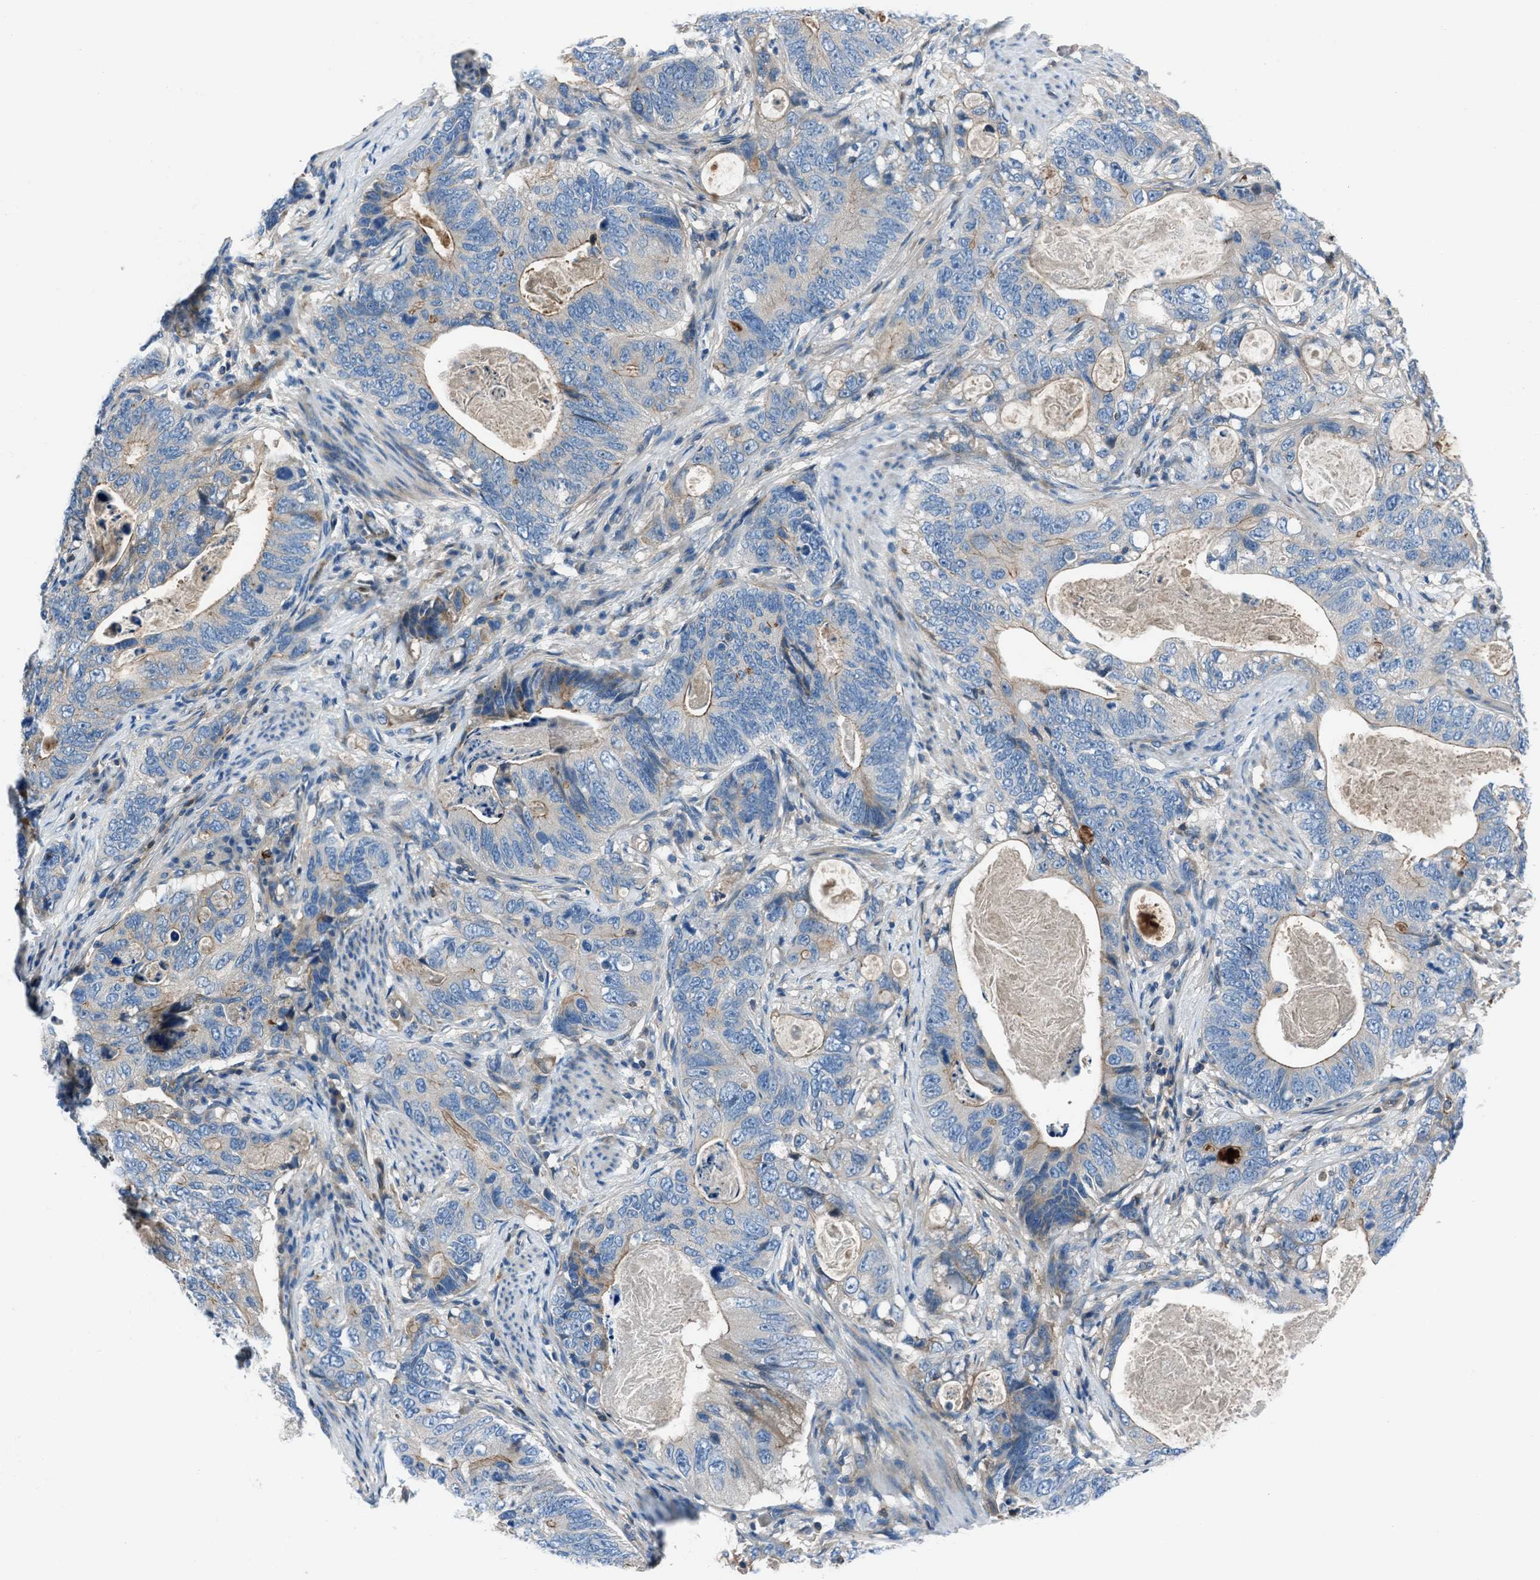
{"staining": {"intensity": "weak", "quantity": "<25%", "location": "cytoplasmic/membranous"}, "tissue": "stomach cancer", "cell_type": "Tumor cells", "image_type": "cancer", "snomed": [{"axis": "morphology", "description": "Normal tissue, NOS"}, {"axis": "morphology", "description": "Adenocarcinoma, NOS"}, {"axis": "topography", "description": "Stomach"}], "caption": "DAB (3,3'-diaminobenzidine) immunohistochemical staining of human stomach cancer (adenocarcinoma) exhibits no significant positivity in tumor cells.", "gene": "SLC38A6", "patient": {"sex": "female", "age": 89}}